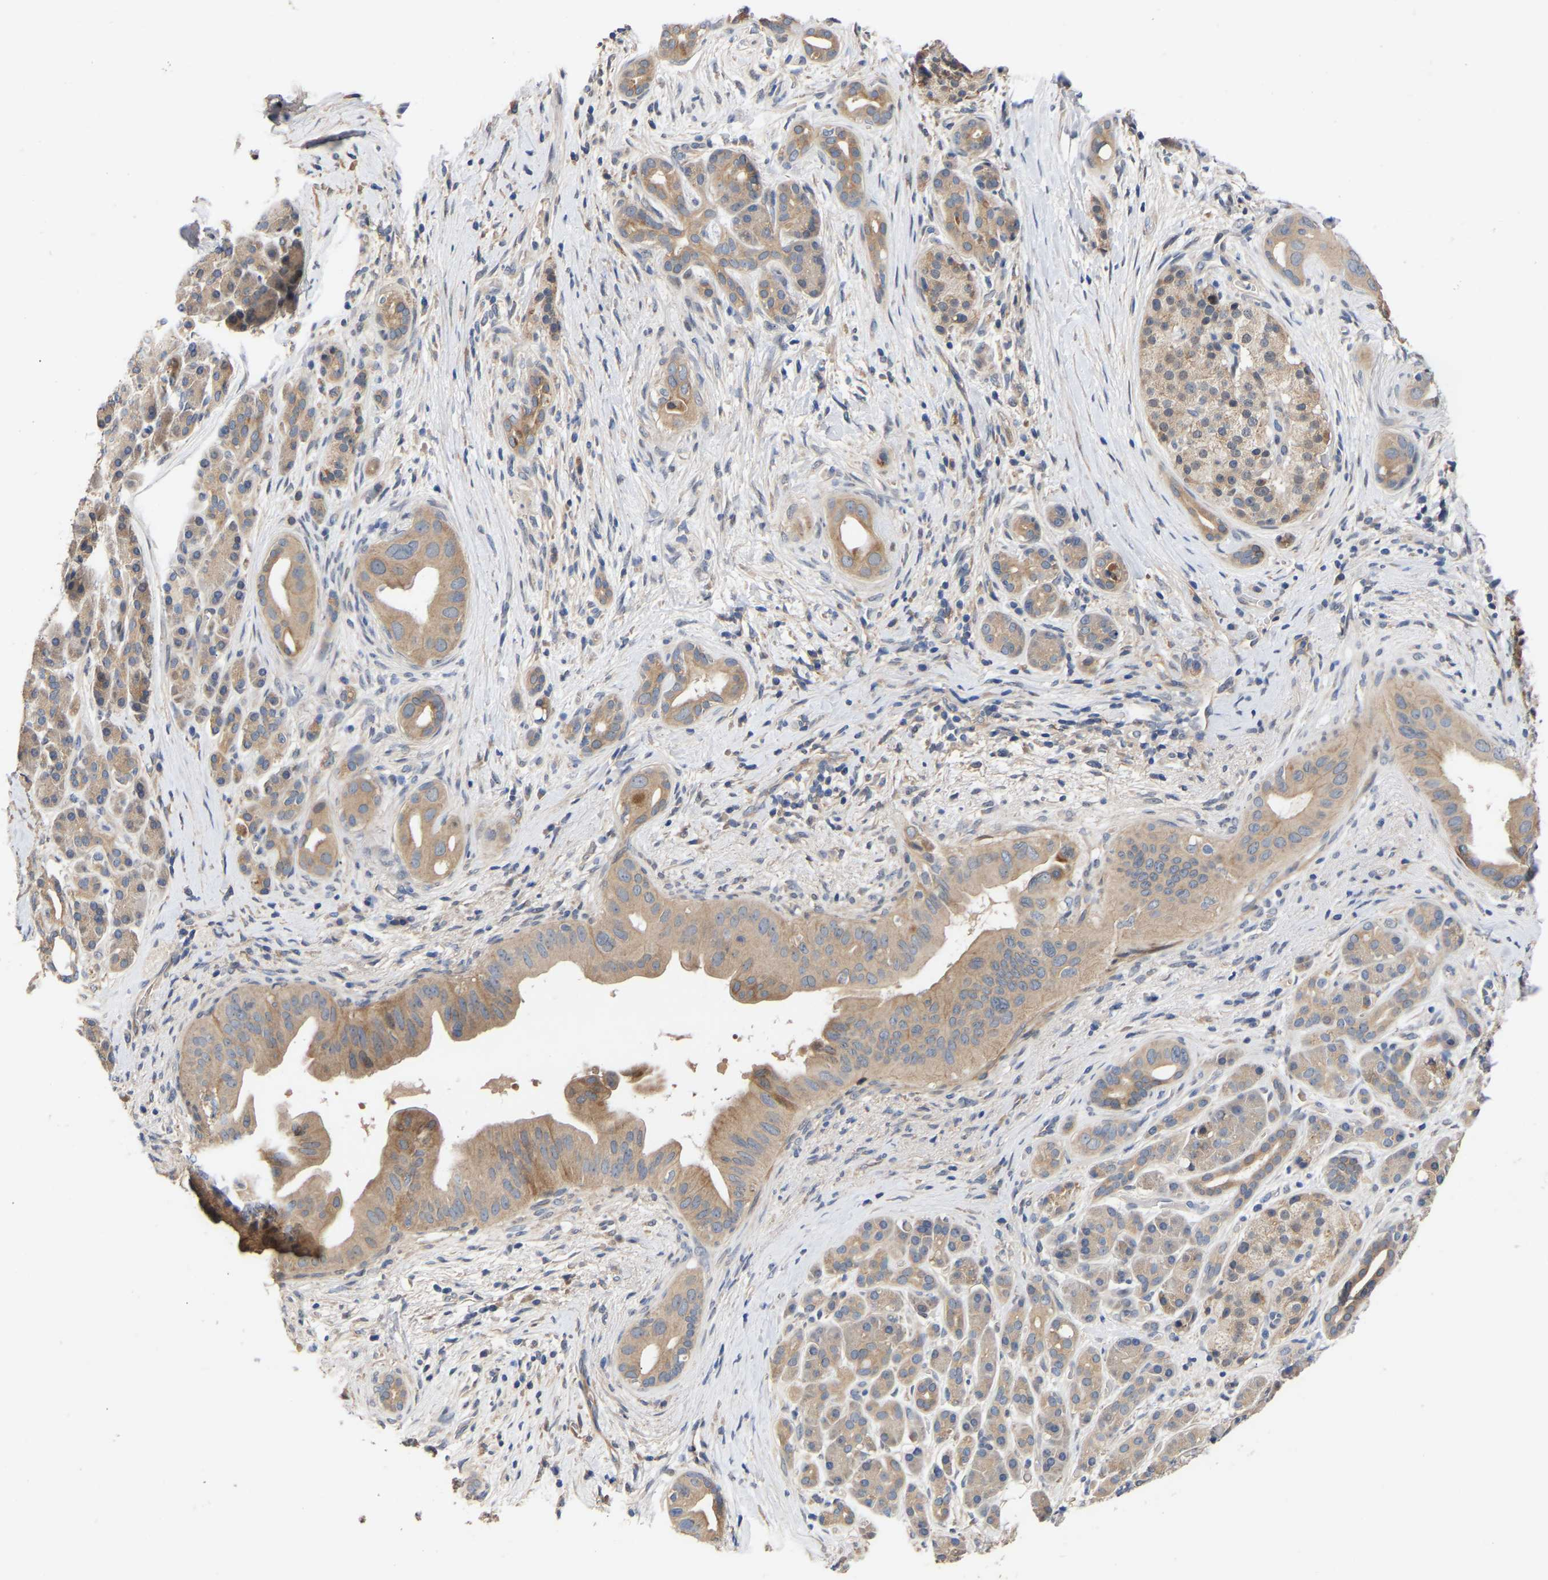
{"staining": {"intensity": "weak", "quantity": ">75%", "location": "cytoplasmic/membranous"}, "tissue": "pancreatic cancer", "cell_type": "Tumor cells", "image_type": "cancer", "snomed": [{"axis": "morphology", "description": "Adenocarcinoma, NOS"}, {"axis": "topography", "description": "Pancreas"}], "caption": "Pancreatic cancer (adenocarcinoma) stained for a protein reveals weak cytoplasmic/membranous positivity in tumor cells.", "gene": "KASH5", "patient": {"sex": "male", "age": 55}}